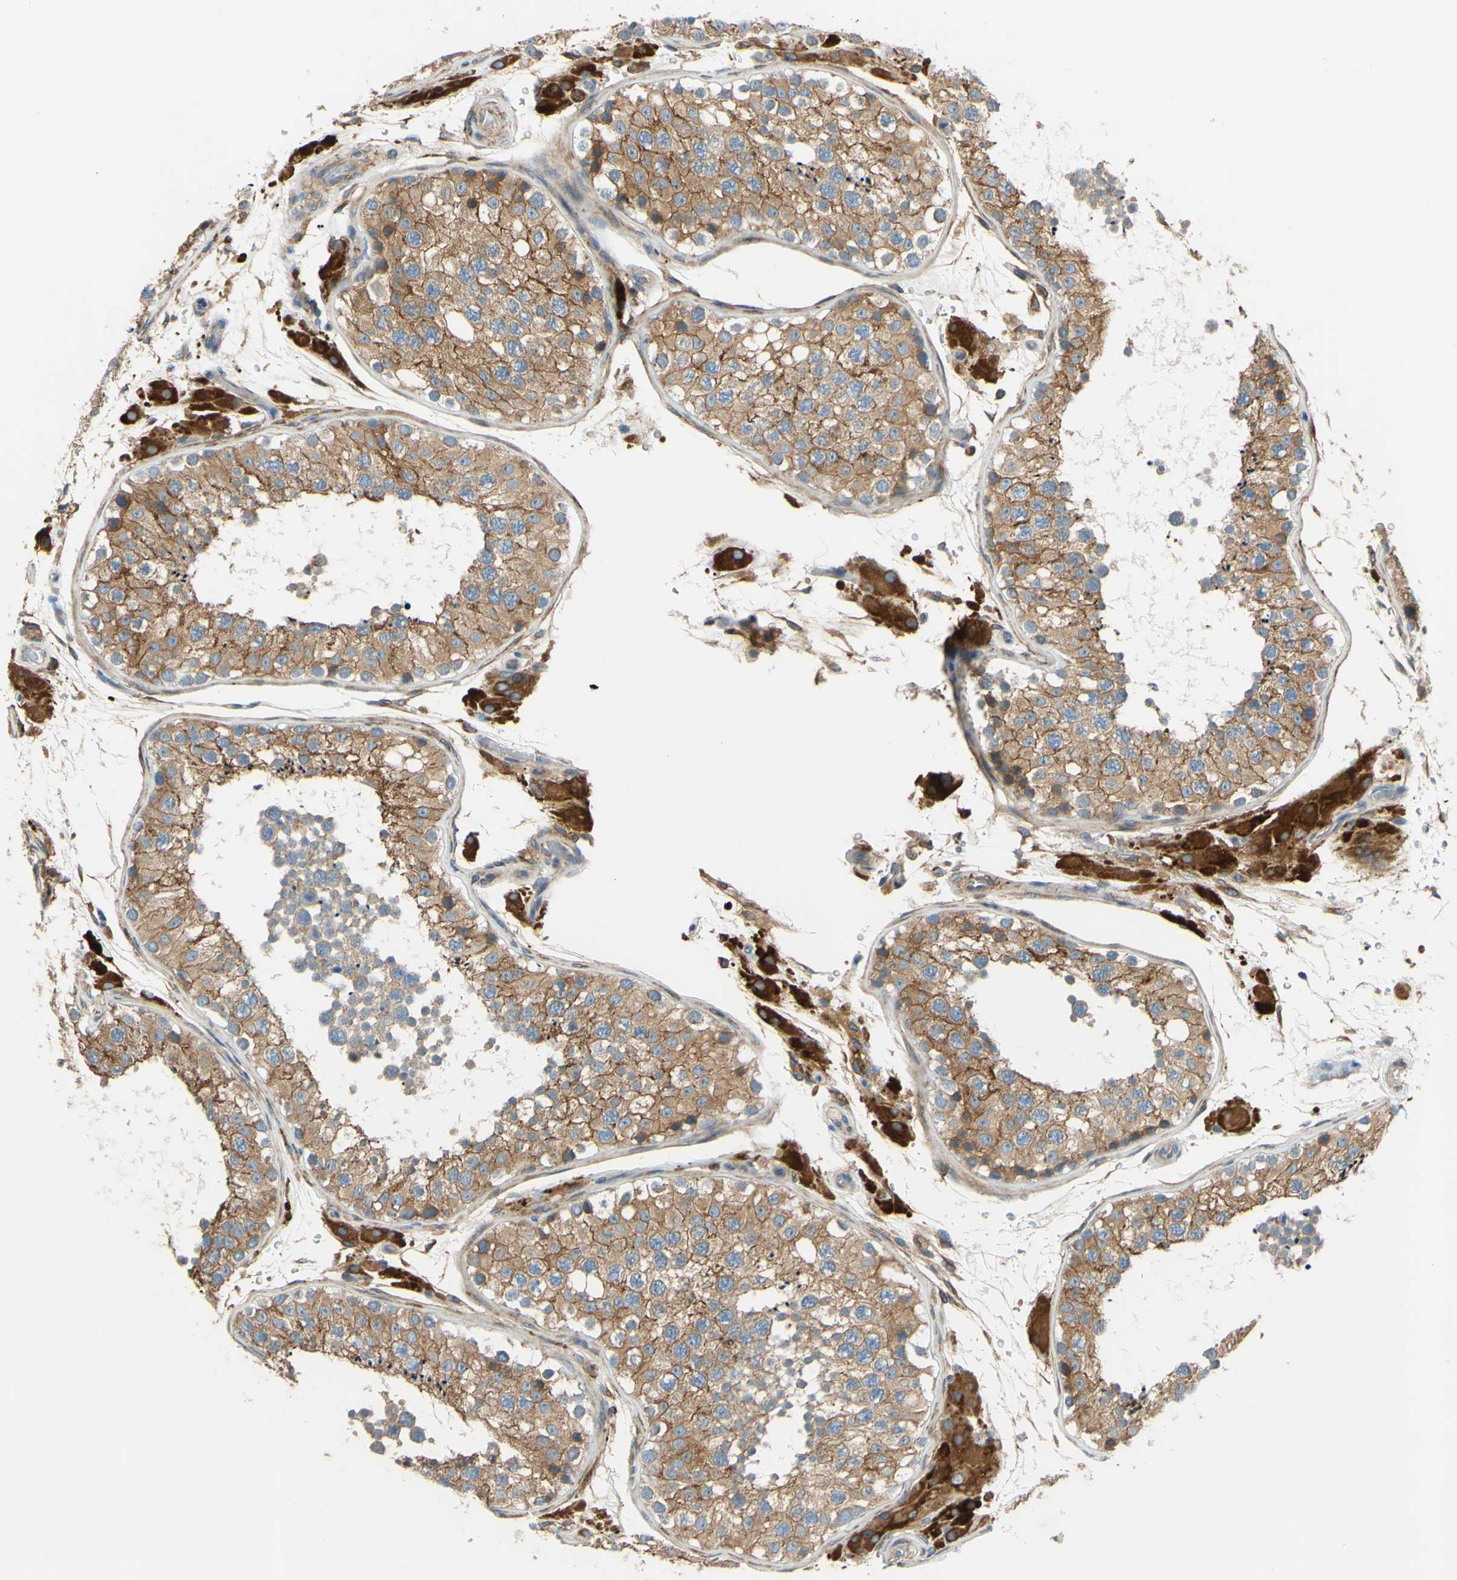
{"staining": {"intensity": "moderate", "quantity": ">75%", "location": "cytoplasmic/membranous"}, "tissue": "testis", "cell_type": "Cells in seminiferous ducts", "image_type": "normal", "snomed": [{"axis": "morphology", "description": "Normal tissue, NOS"}, {"axis": "topography", "description": "Testis"}, {"axis": "topography", "description": "Epididymis"}], "caption": "Immunohistochemistry histopathology image of benign human testis stained for a protein (brown), which shows medium levels of moderate cytoplasmic/membranous staining in approximately >75% of cells in seminiferous ducts.", "gene": "POR", "patient": {"sex": "male", "age": 26}}